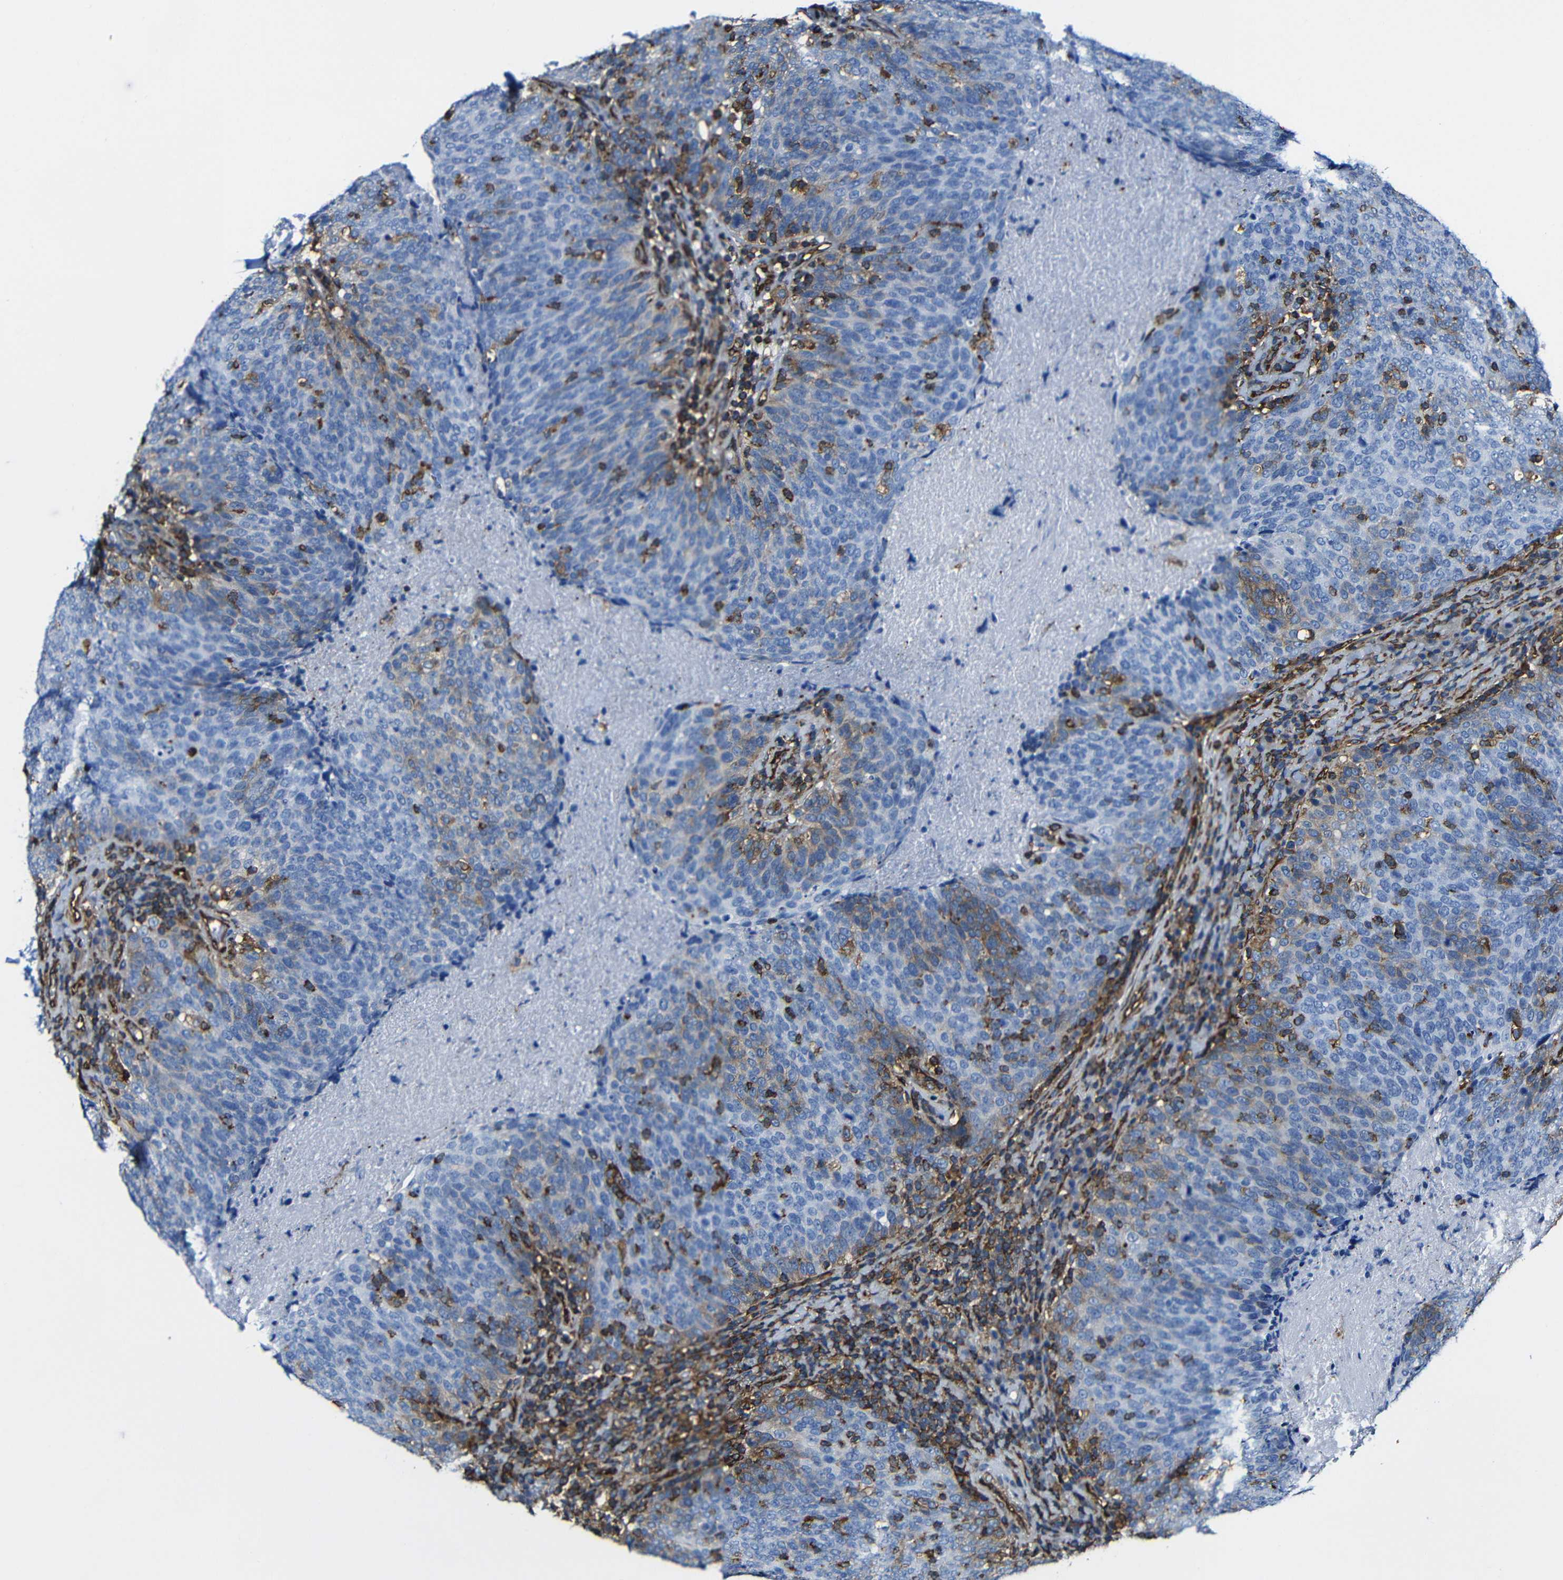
{"staining": {"intensity": "weak", "quantity": "<25%", "location": "cytoplasmic/membranous"}, "tissue": "head and neck cancer", "cell_type": "Tumor cells", "image_type": "cancer", "snomed": [{"axis": "morphology", "description": "Squamous cell carcinoma, NOS"}, {"axis": "morphology", "description": "Squamous cell carcinoma, metastatic, NOS"}, {"axis": "topography", "description": "Lymph node"}, {"axis": "topography", "description": "Head-Neck"}], "caption": "This is a histopathology image of IHC staining of metastatic squamous cell carcinoma (head and neck), which shows no positivity in tumor cells. (DAB immunohistochemistry visualized using brightfield microscopy, high magnification).", "gene": "MSN", "patient": {"sex": "male", "age": 62}}